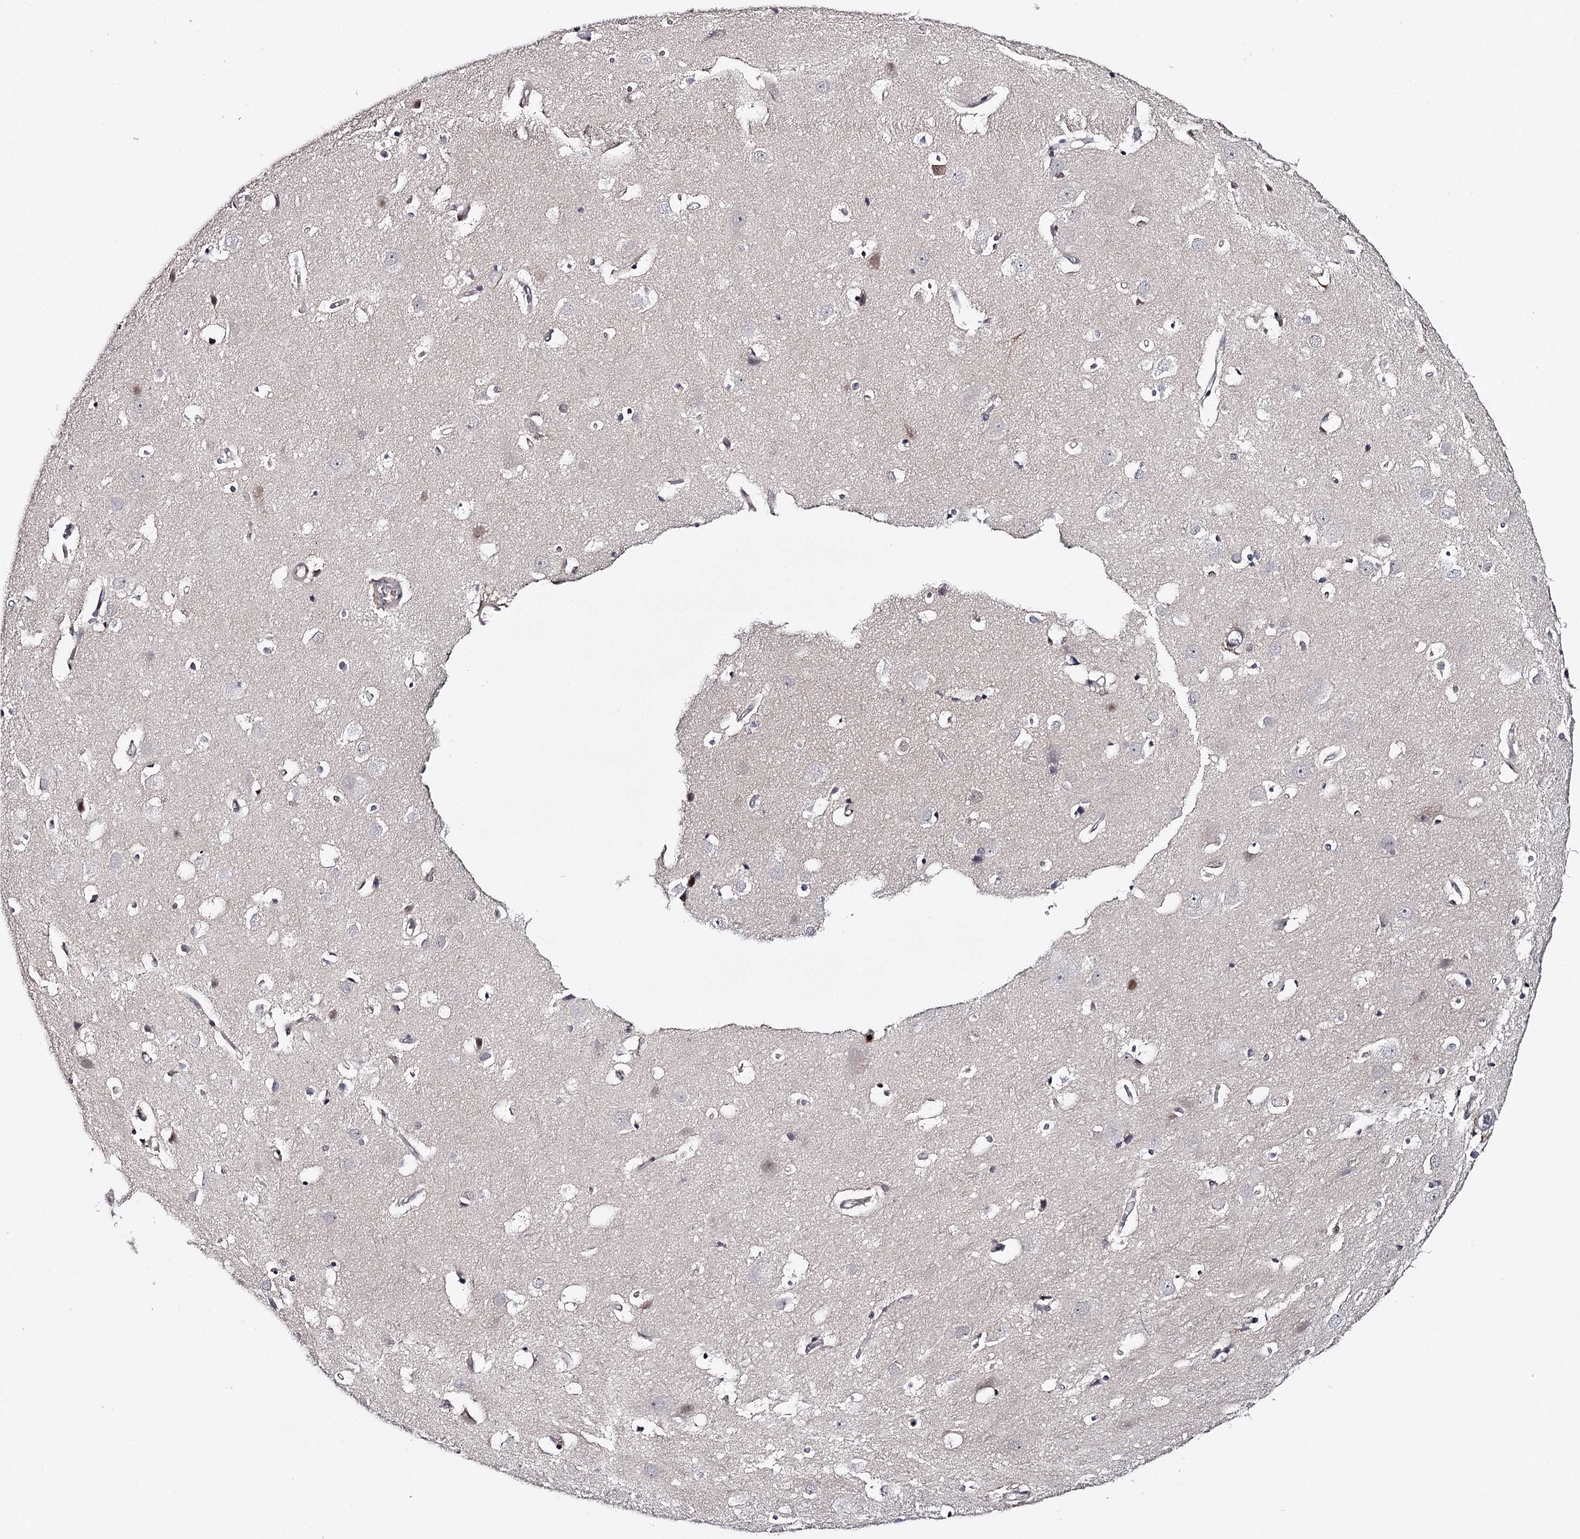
{"staining": {"intensity": "moderate", "quantity": "<25%", "location": "nuclear"}, "tissue": "cerebral cortex", "cell_type": "Endothelial cells", "image_type": "normal", "snomed": [{"axis": "morphology", "description": "Normal tissue, NOS"}, {"axis": "topography", "description": "Cerebral cortex"}], "caption": "Cerebral cortex stained with DAB immunohistochemistry (IHC) displays low levels of moderate nuclear expression in about <25% of endothelial cells. Immunohistochemistry stains the protein of interest in brown and the nuclei are stained blue.", "gene": "GTSF1", "patient": {"sex": "male", "age": 54}}